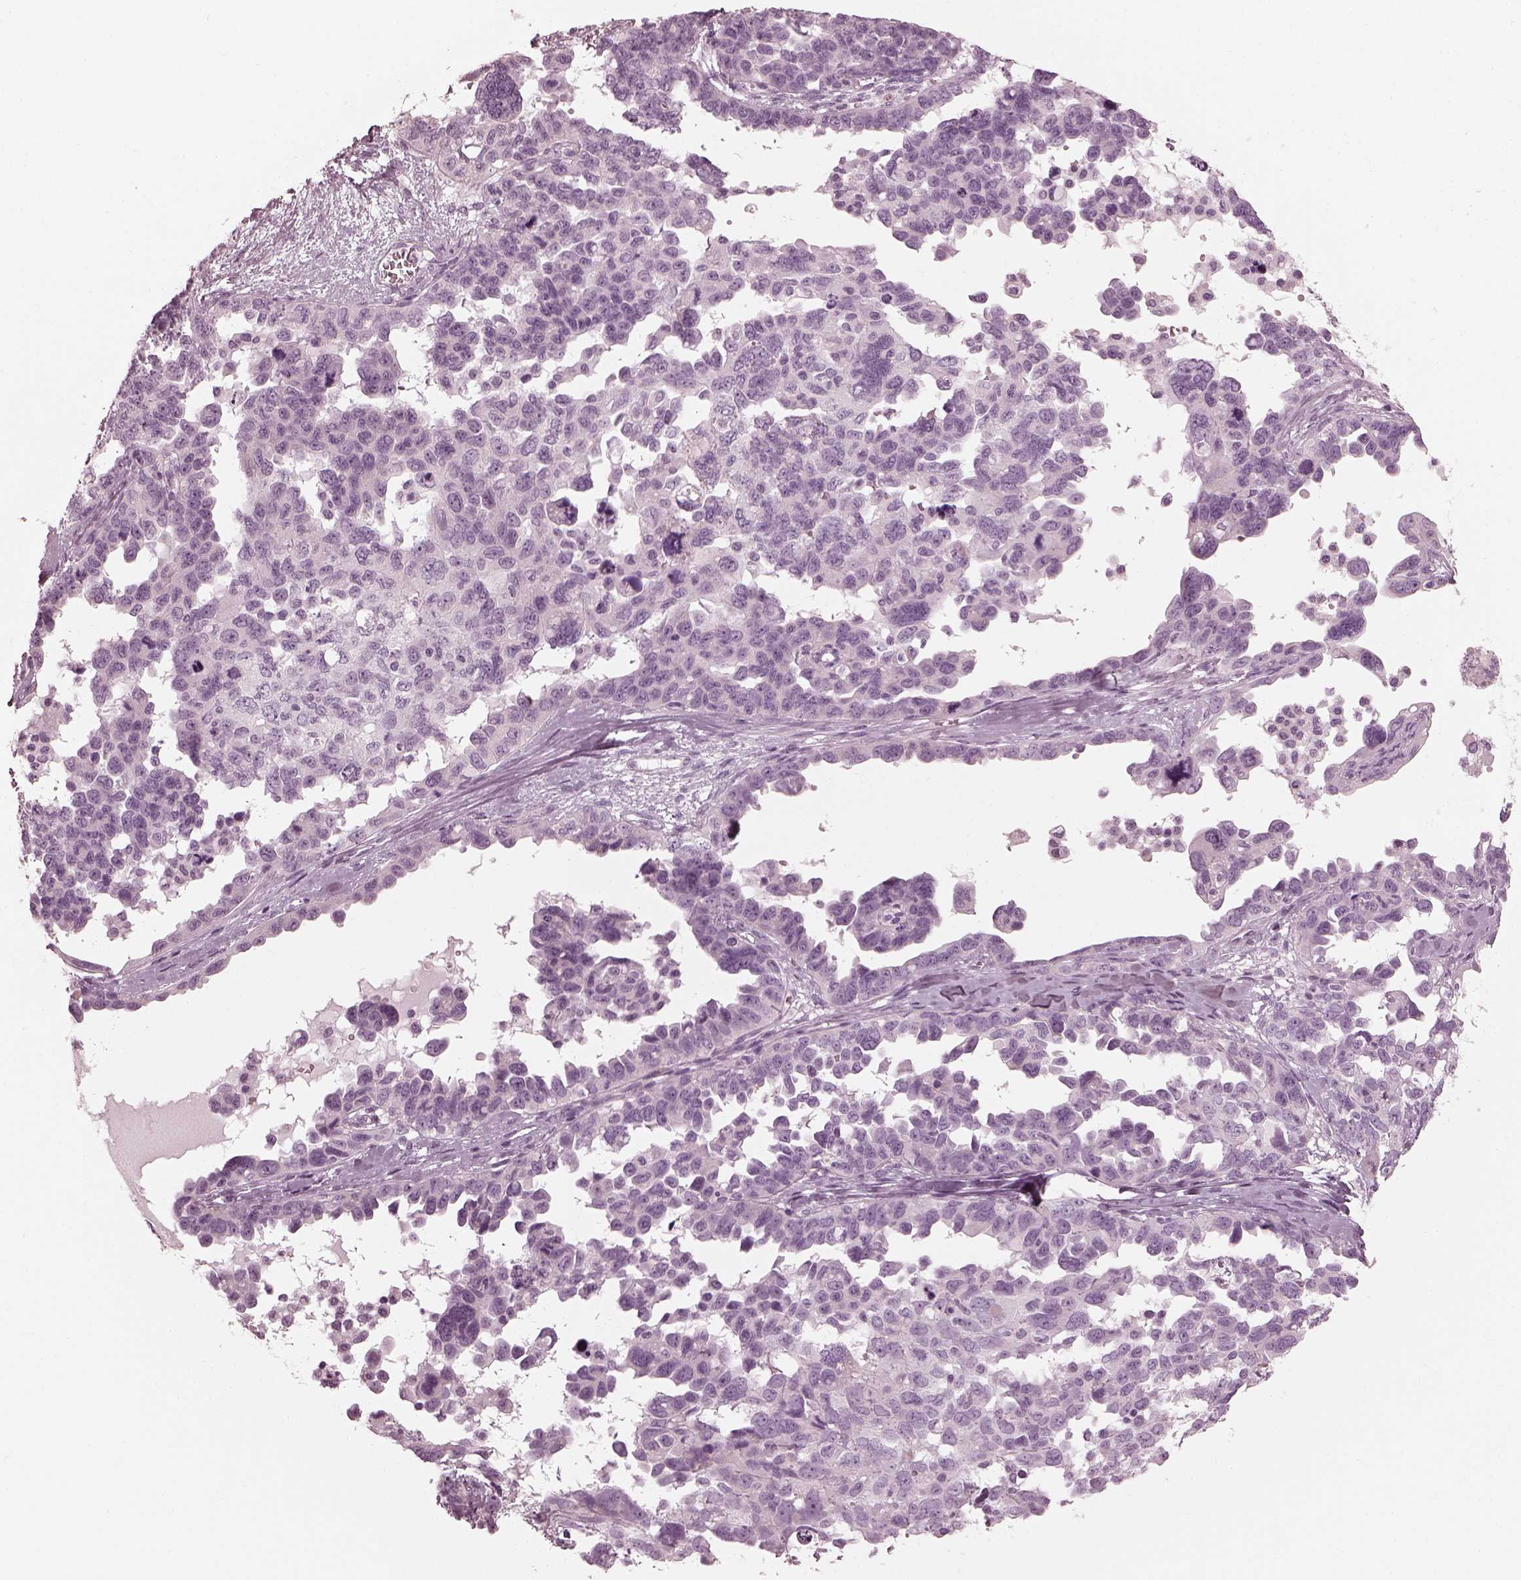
{"staining": {"intensity": "negative", "quantity": "none", "location": "none"}, "tissue": "ovarian cancer", "cell_type": "Tumor cells", "image_type": "cancer", "snomed": [{"axis": "morphology", "description": "Cystadenocarcinoma, serous, NOS"}, {"axis": "topography", "description": "Ovary"}], "caption": "High magnification brightfield microscopy of serous cystadenocarcinoma (ovarian) stained with DAB (brown) and counterstained with hematoxylin (blue): tumor cells show no significant positivity.", "gene": "SAXO2", "patient": {"sex": "female", "age": 69}}